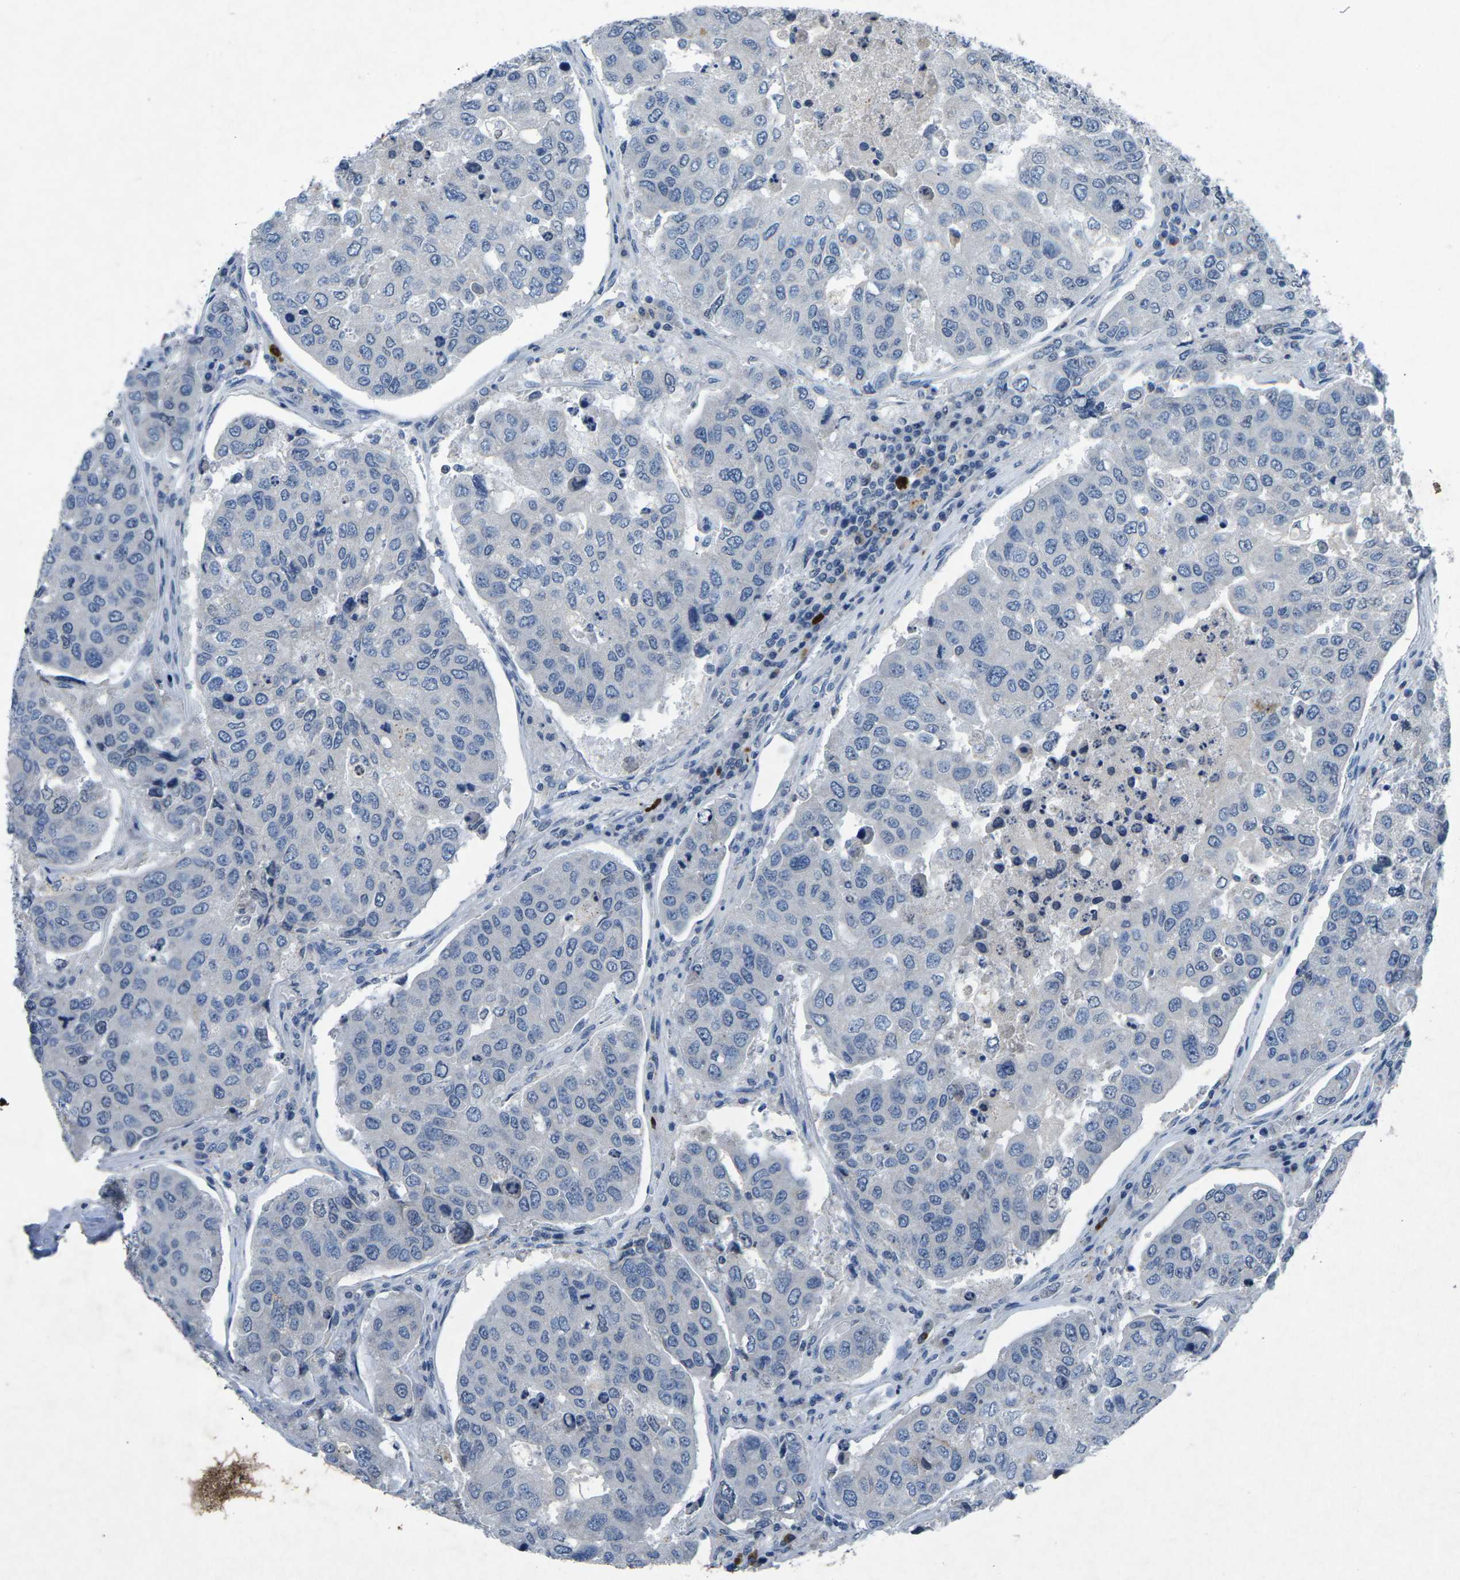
{"staining": {"intensity": "negative", "quantity": "none", "location": "none"}, "tissue": "urothelial cancer", "cell_type": "Tumor cells", "image_type": "cancer", "snomed": [{"axis": "morphology", "description": "Urothelial carcinoma, High grade"}, {"axis": "topography", "description": "Lymph node"}, {"axis": "topography", "description": "Urinary bladder"}], "caption": "Tumor cells are negative for brown protein staining in urothelial cancer.", "gene": "PLG", "patient": {"sex": "male", "age": 51}}